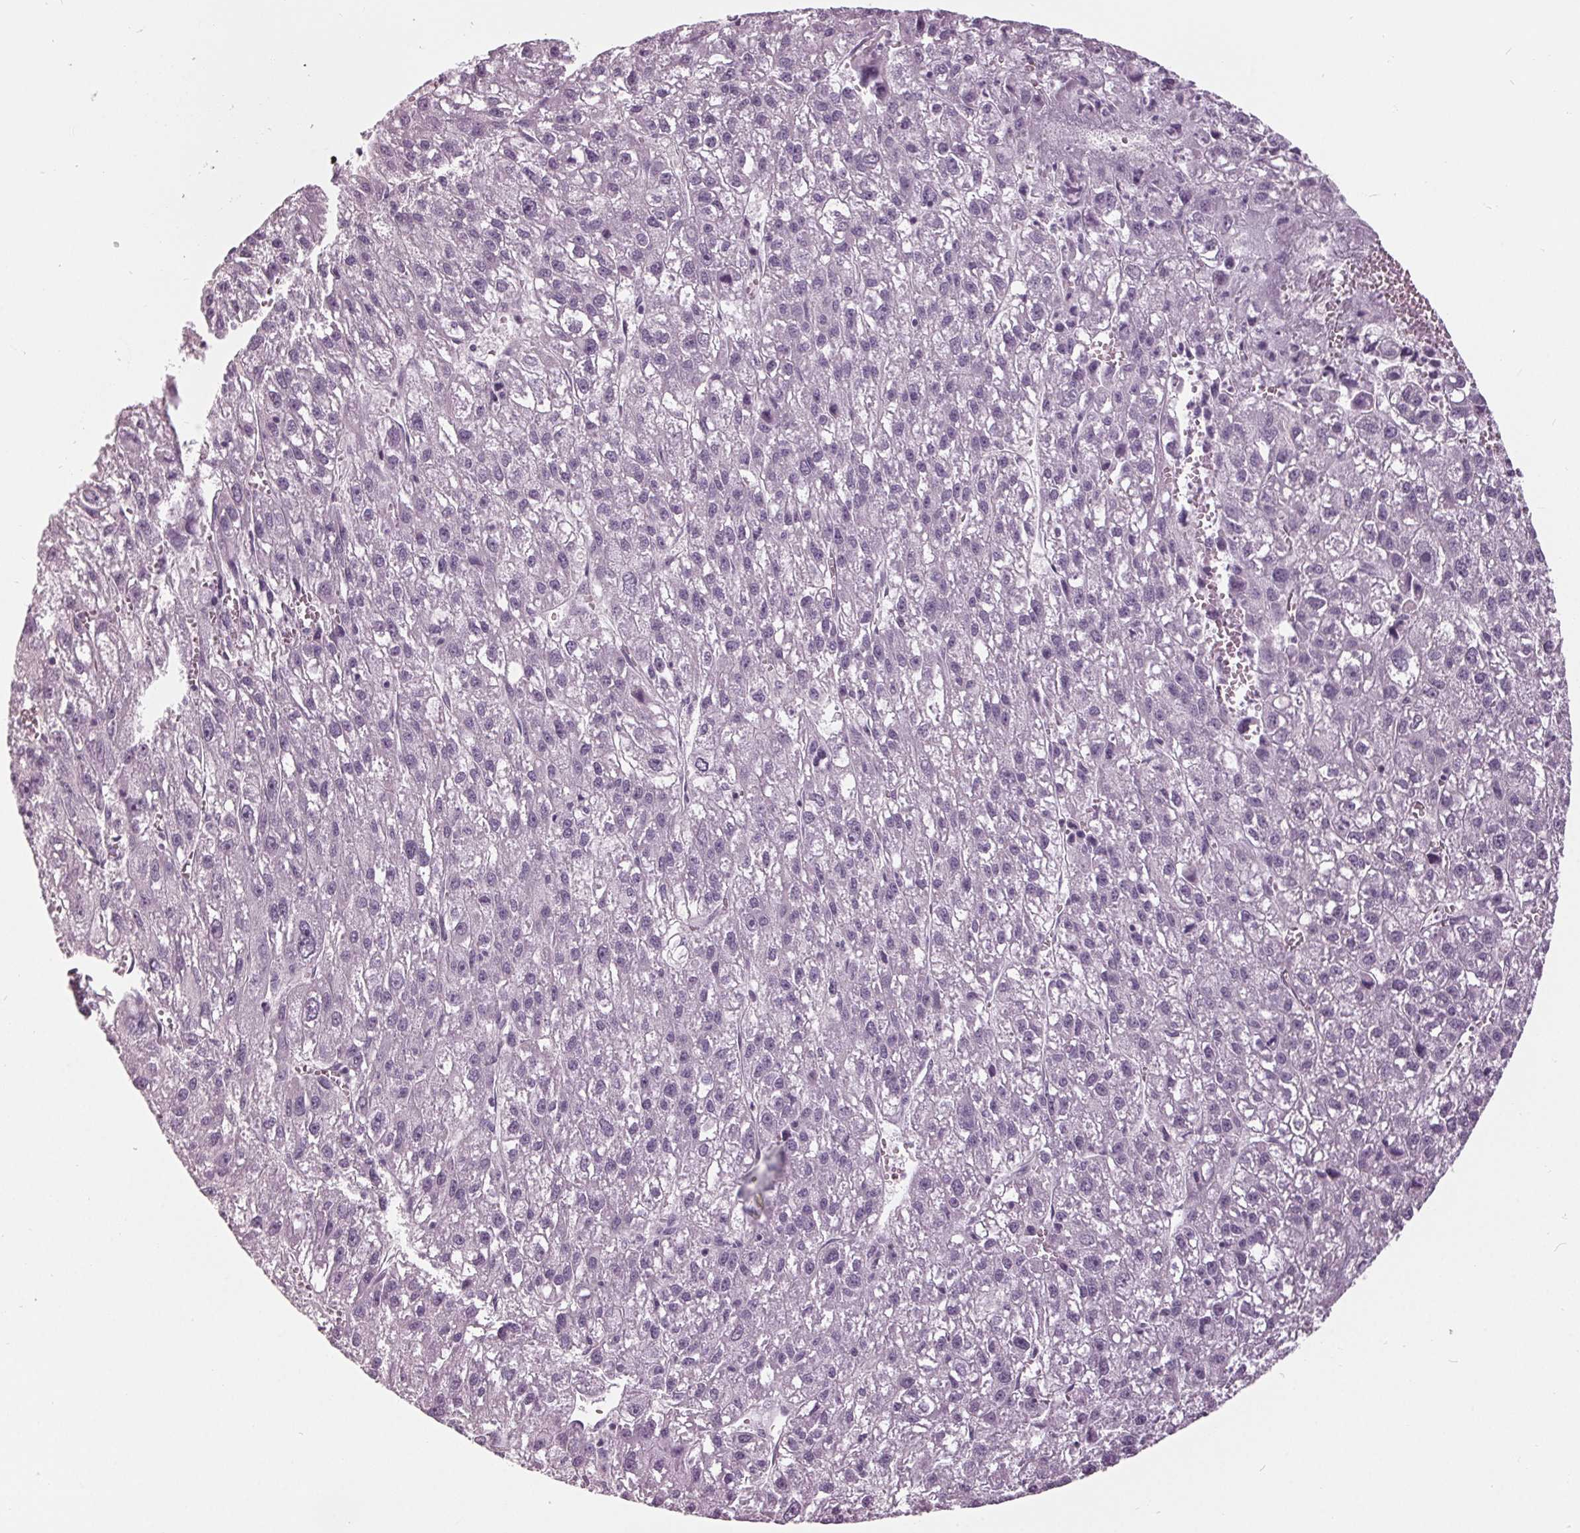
{"staining": {"intensity": "negative", "quantity": "none", "location": "none"}, "tissue": "liver cancer", "cell_type": "Tumor cells", "image_type": "cancer", "snomed": [{"axis": "morphology", "description": "Carcinoma, Hepatocellular, NOS"}, {"axis": "topography", "description": "Liver"}], "caption": "Tumor cells show no significant protein staining in liver cancer (hepatocellular carcinoma).", "gene": "TNNC2", "patient": {"sex": "female", "age": 70}}